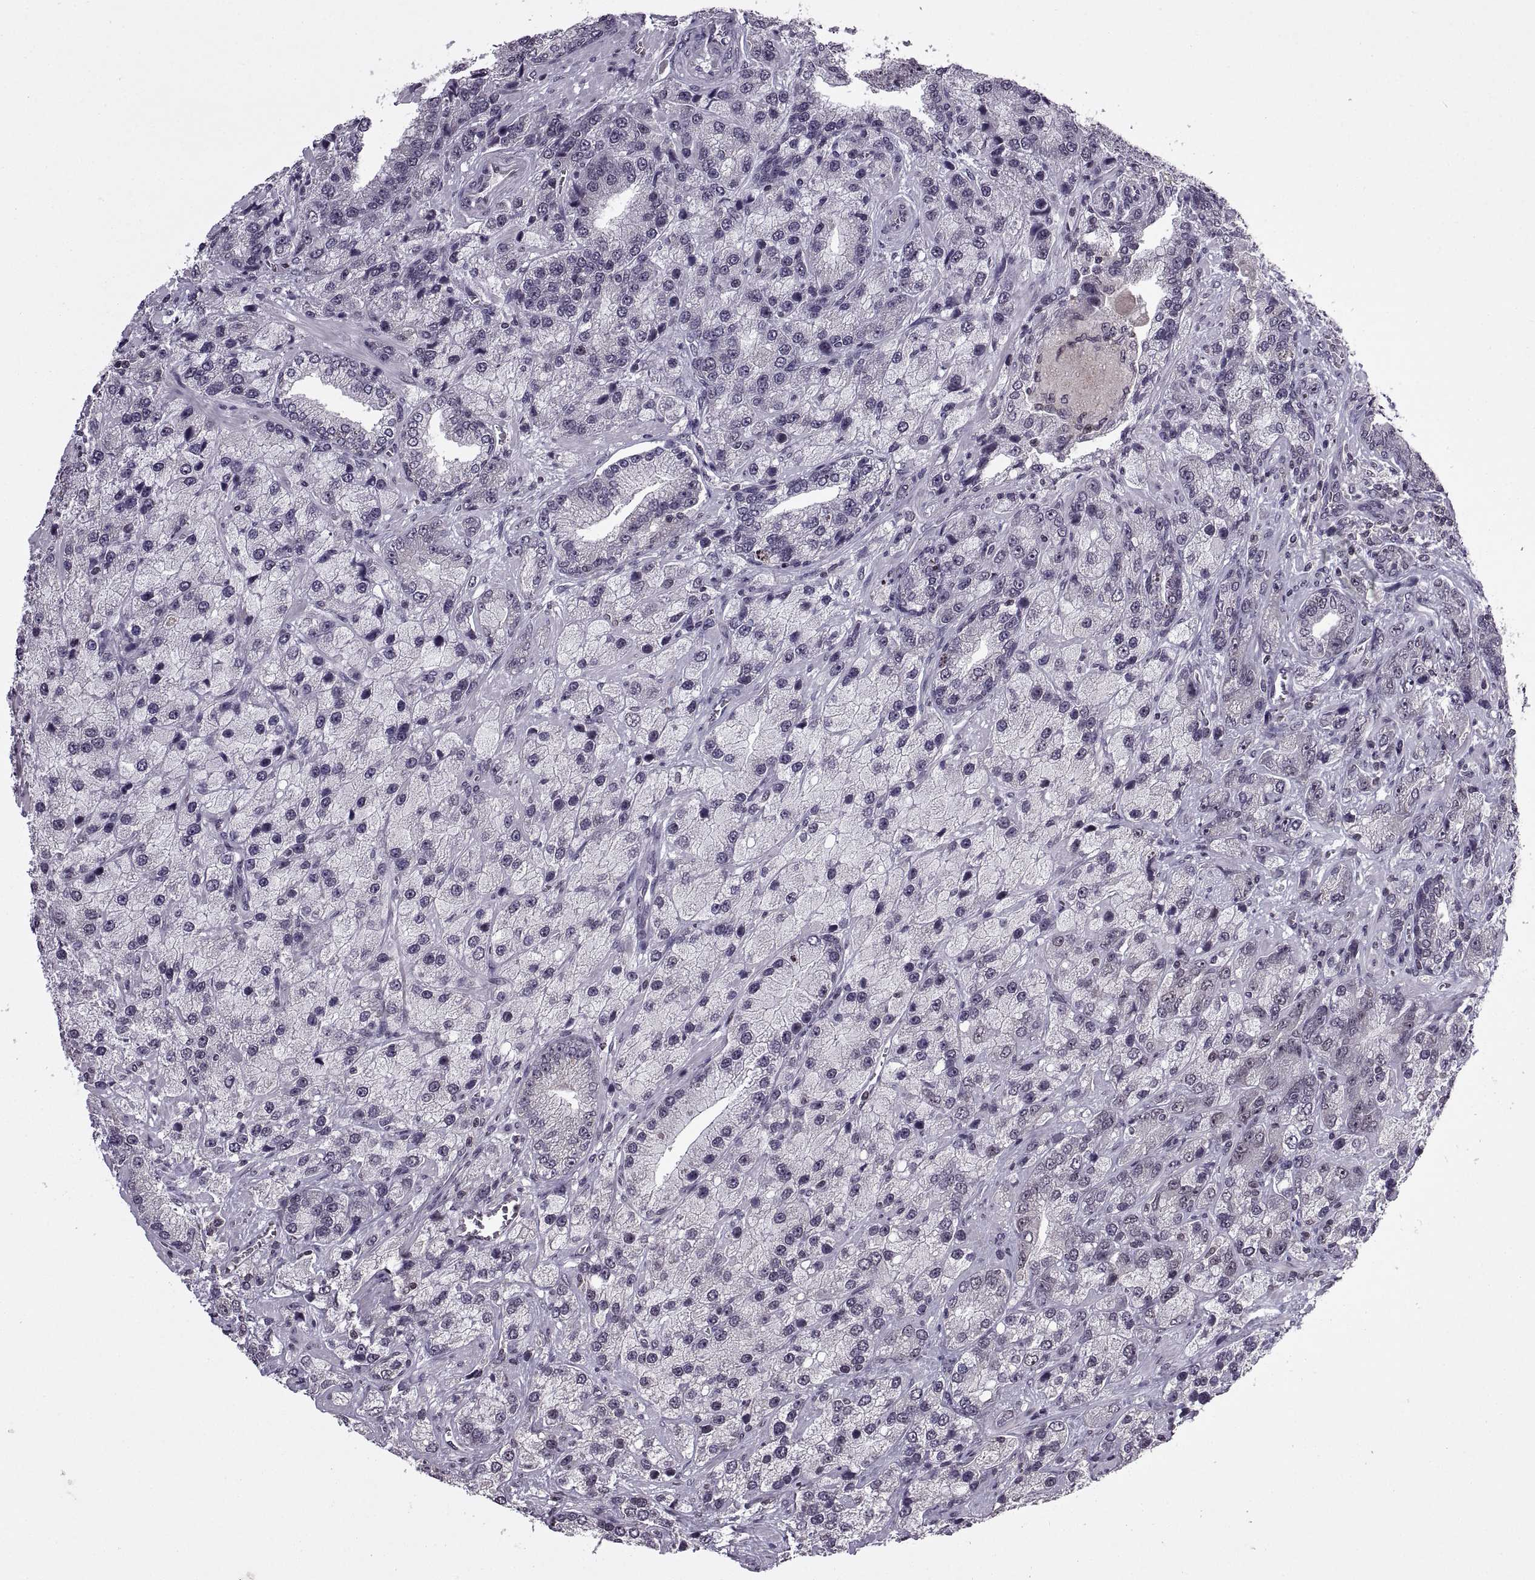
{"staining": {"intensity": "negative", "quantity": "none", "location": "none"}, "tissue": "prostate cancer", "cell_type": "Tumor cells", "image_type": "cancer", "snomed": [{"axis": "morphology", "description": "Adenocarcinoma, NOS"}, {"axis": "topography", "description": "Prostate"}], "caption": "Tumor cells are negative for protein expression in human prostate cancer (adenocarcinoma).", "gene": "INTS3", "patient": {"sex": "male", "age": 63}}